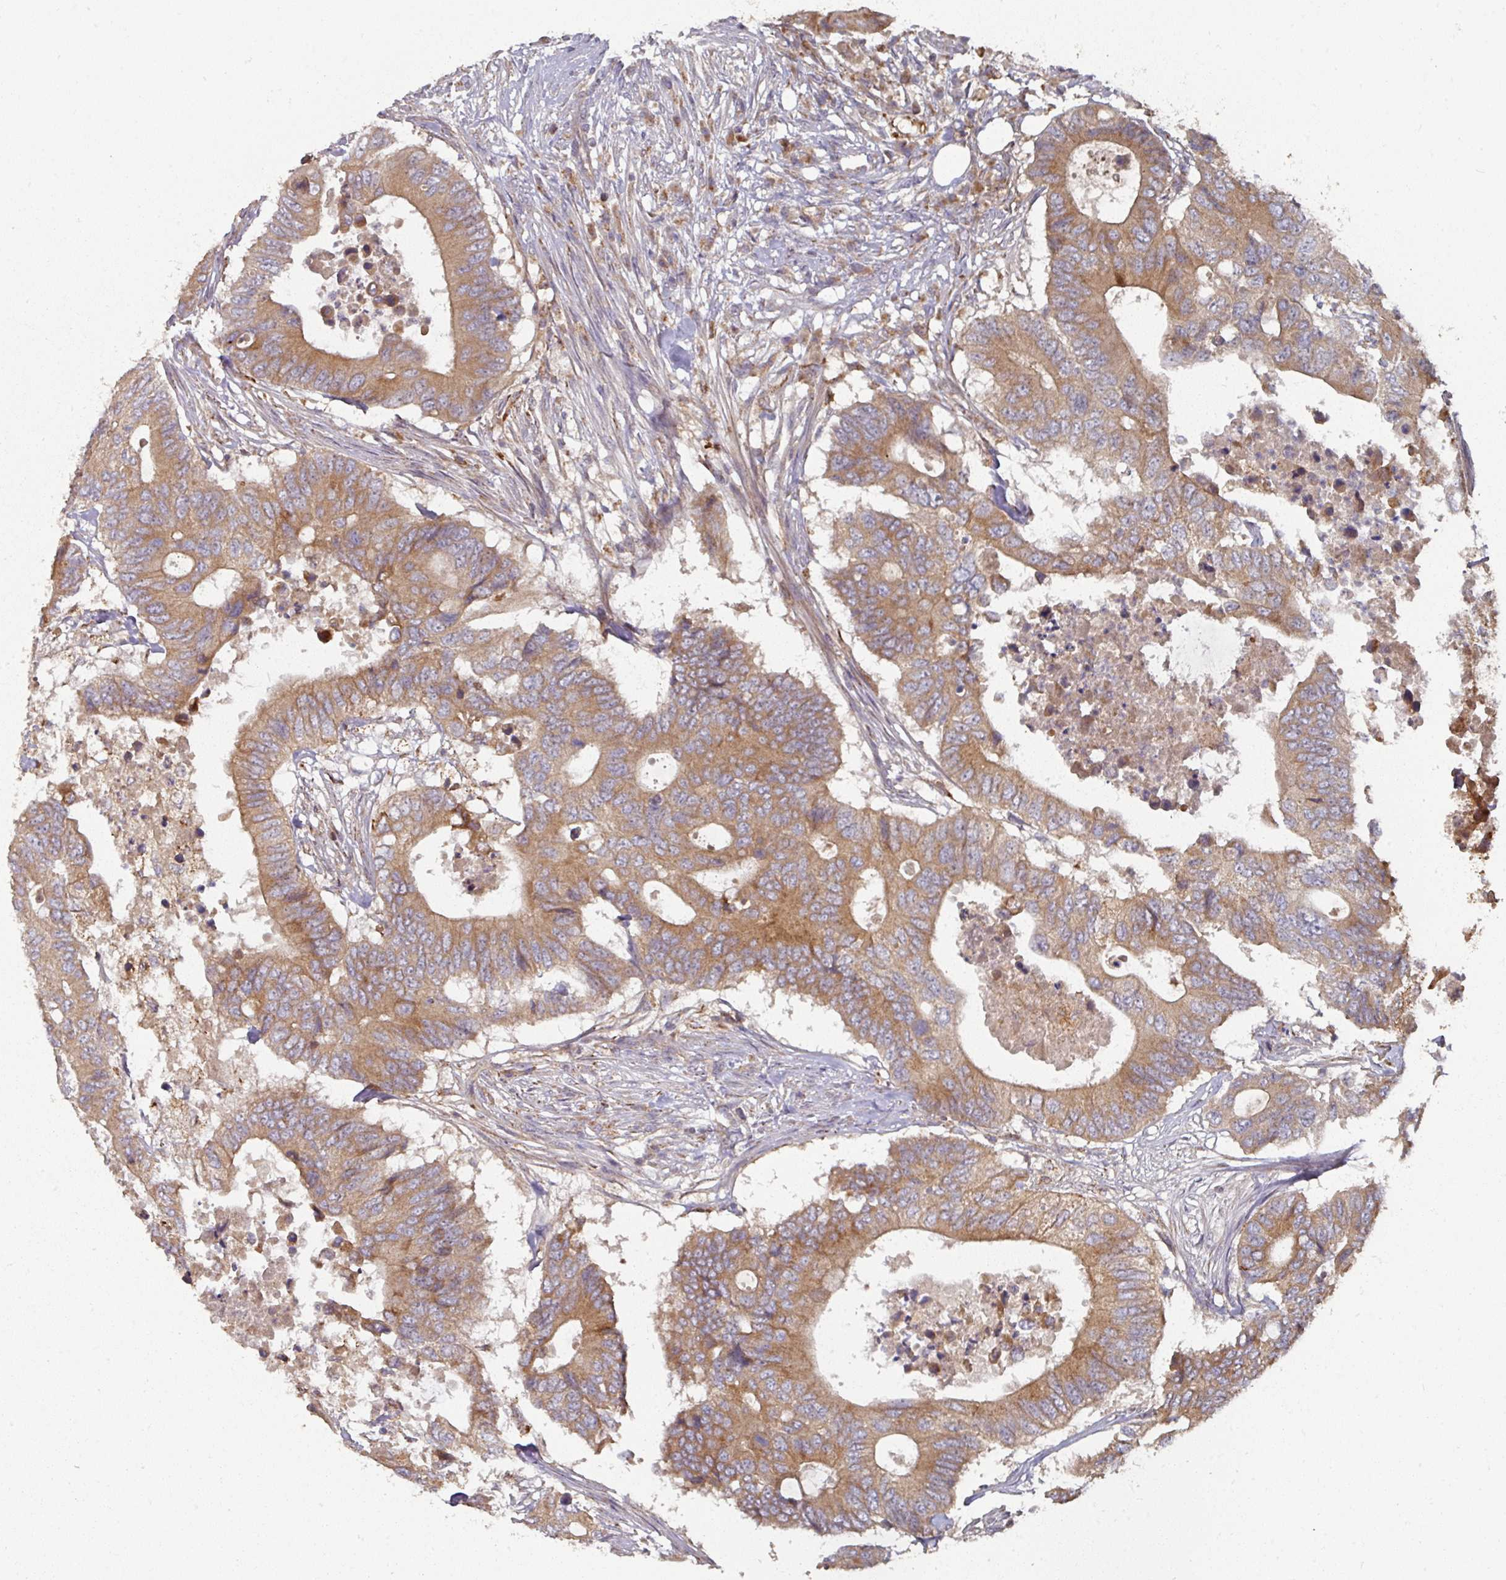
{"staining": {"intensity": "moderate", "quantity": ">75%", "location": "cytoplasmic/membranous"}, "tissue": "colorectal cancer", "cell_type": "Tumor cells", "image_type": "cancer", "snomed": [{"axis": "morphology", "description": "Adenocarcinoma, NOS"}, {"axis": "topography", "description": "Colon"}], "caption": "Colorectal cancer stained with immunohistochemistry (IHC) reveals moderate cytoplasmic/membranous positivity in about >75% of tumor cells. Using DAB (brown) and hematoxylin (blue) stains, captured at high magnification using brightfield microscopy.", "gene": "DNAJC7", "patient": {"sex": "male", "age": 71}}